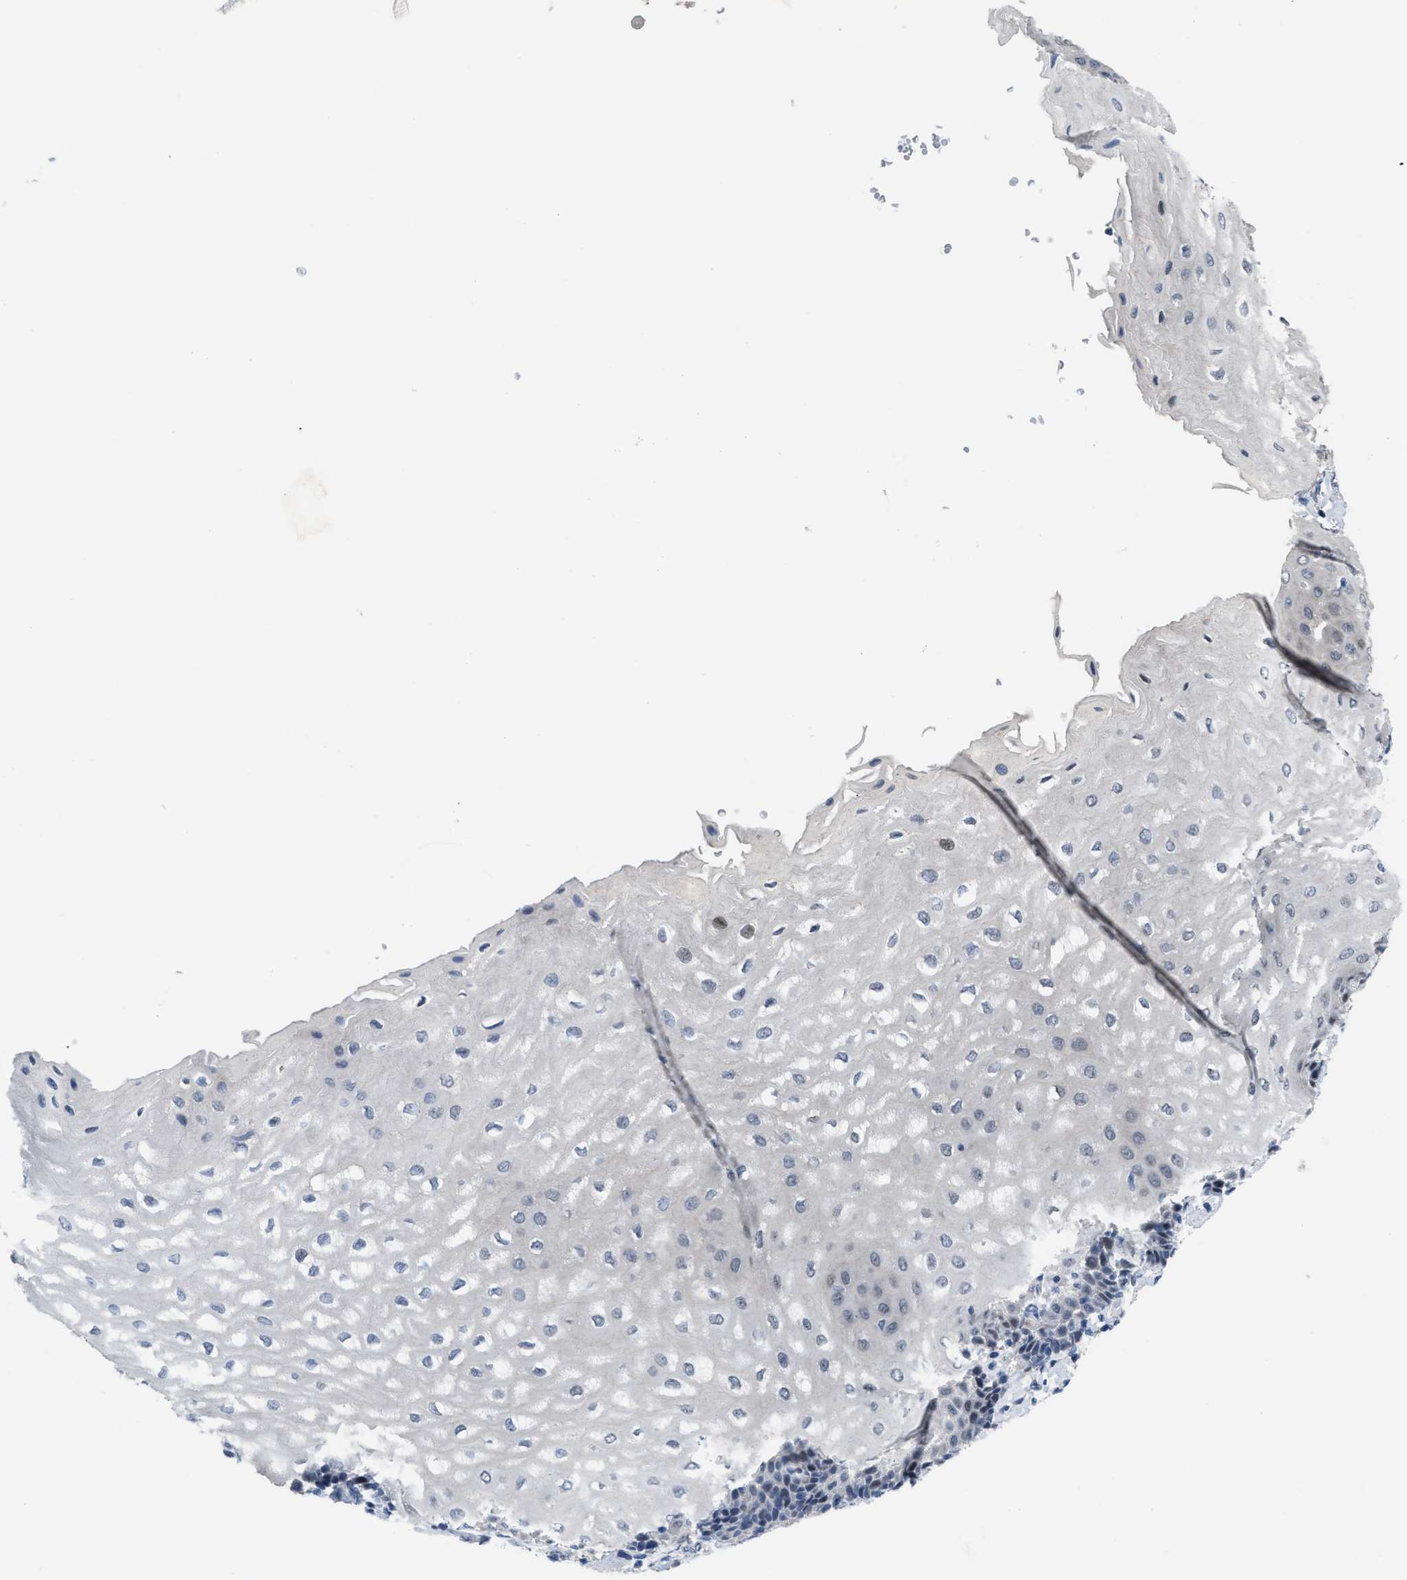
{"staining": {"intensity": "weak", "quantity": "<25%", "location": "nuclear"}, "tissue": "esophagus", "cell_type": "Squamous epithelial cells", "image_type": "normal", "snomed": [{"axis": "morphology", "description": "Normal tissue, NOS"}, {"axis": "topography", "description": "Esophagus"}], "caption": "Esophagus was stained to show a protein in brown. There is no significant expression in squamous epithelial cells. The staining was performed using DAB (3,3'-diaminobenzidine) to visualize the protein expression in brown, while the nuclei were stained in blue with hematoxylin (Magnification: 20x).", "gene": "SETDB1", "patient": {"sex": "male", "age": 54}}